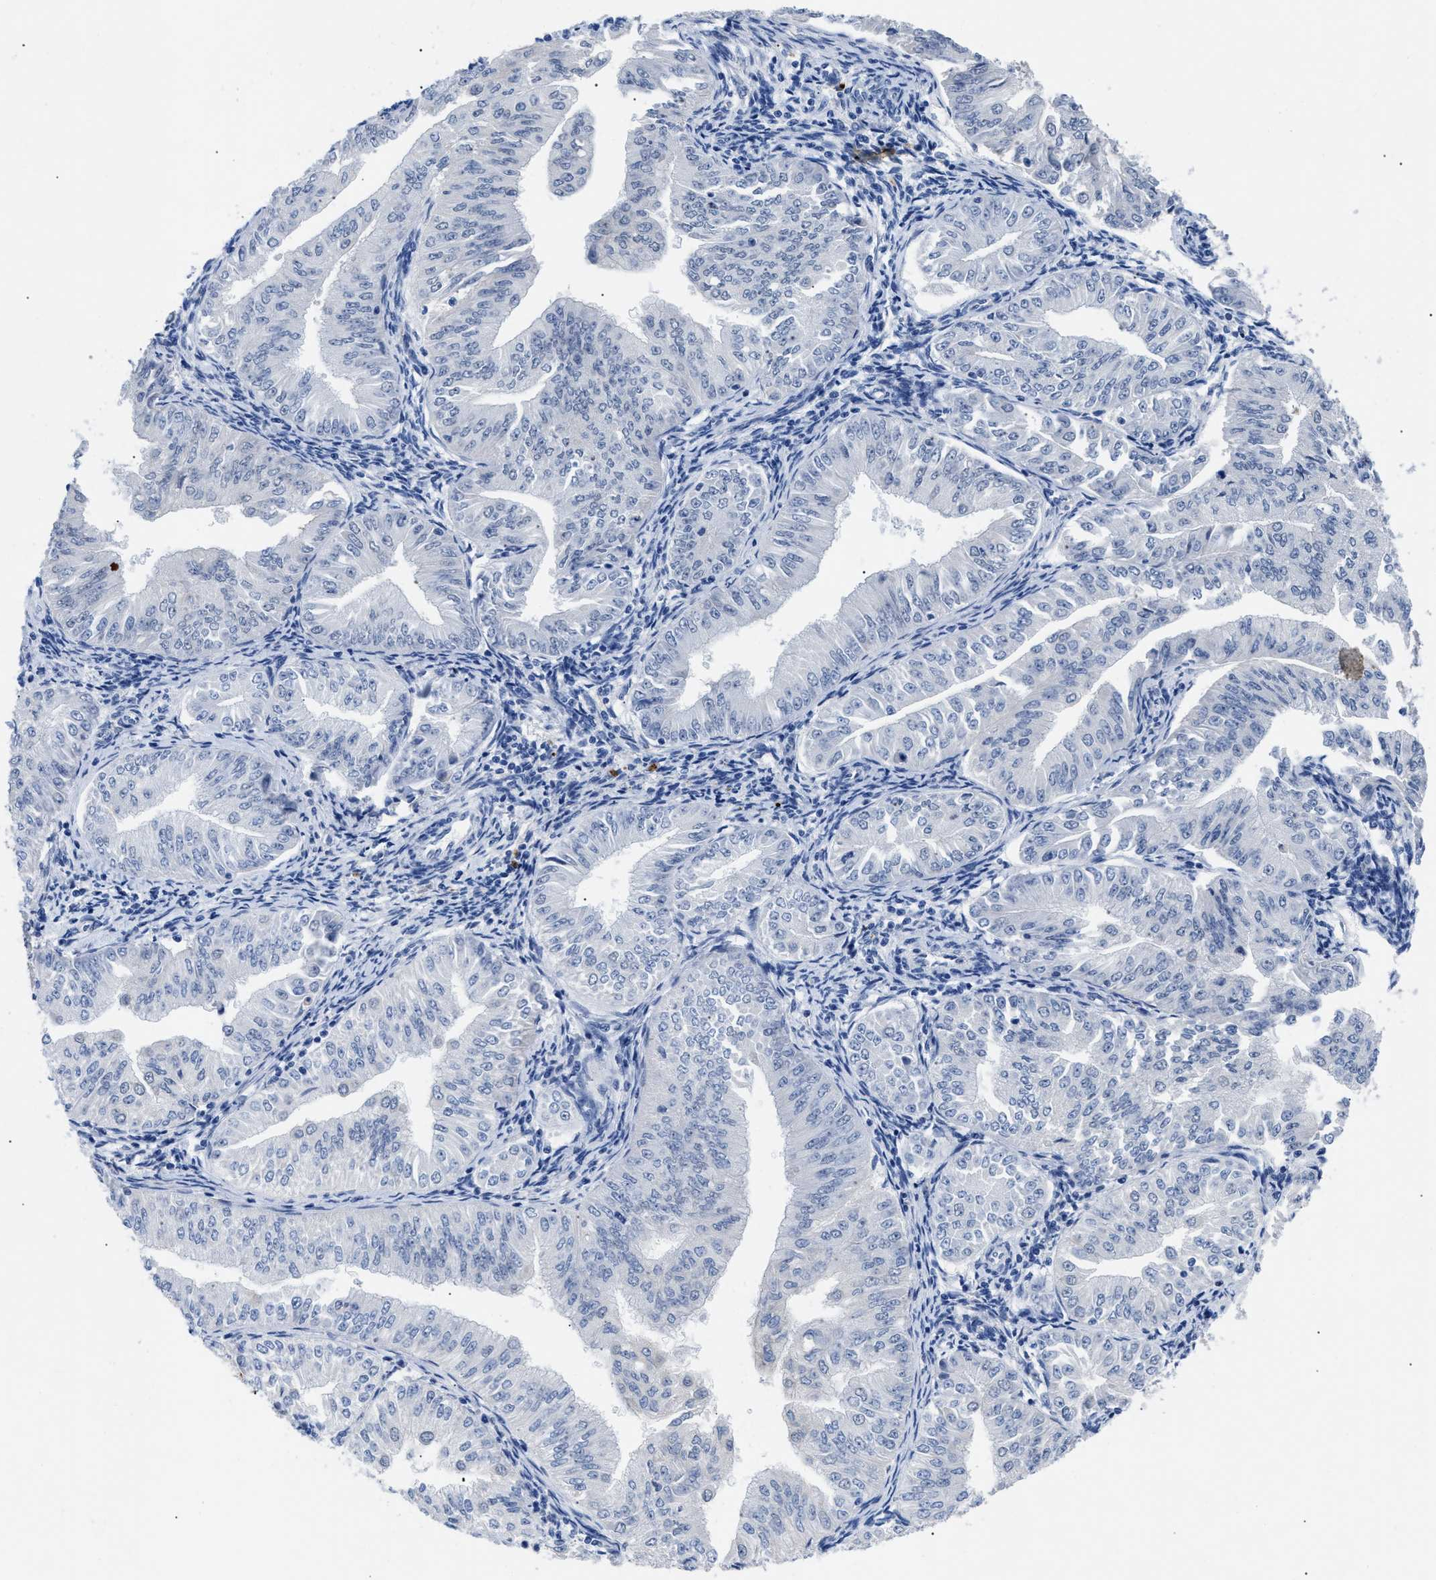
{"staining": {"intensity": "negative", "quantity": "none", "location": "none"}, "tissue": "endometrial cancer", "cell_type": "Tumor cells", "image_type": "cancer", "snomed": [{"axis": "morphology", "description": "Normal tissue, NOS"}, {"axis": "morphology", "description": "Adenocarcinoma, NOS"}, {"axis": "topography", "description": "Endometrium"}], "caption": "Endometrial cancer stained for a protein using immunohistochemistry (IHC) displays no positivity tumor cells.", "gene": "TMEM68", "patient": {"sex": "female", "age": 53}}